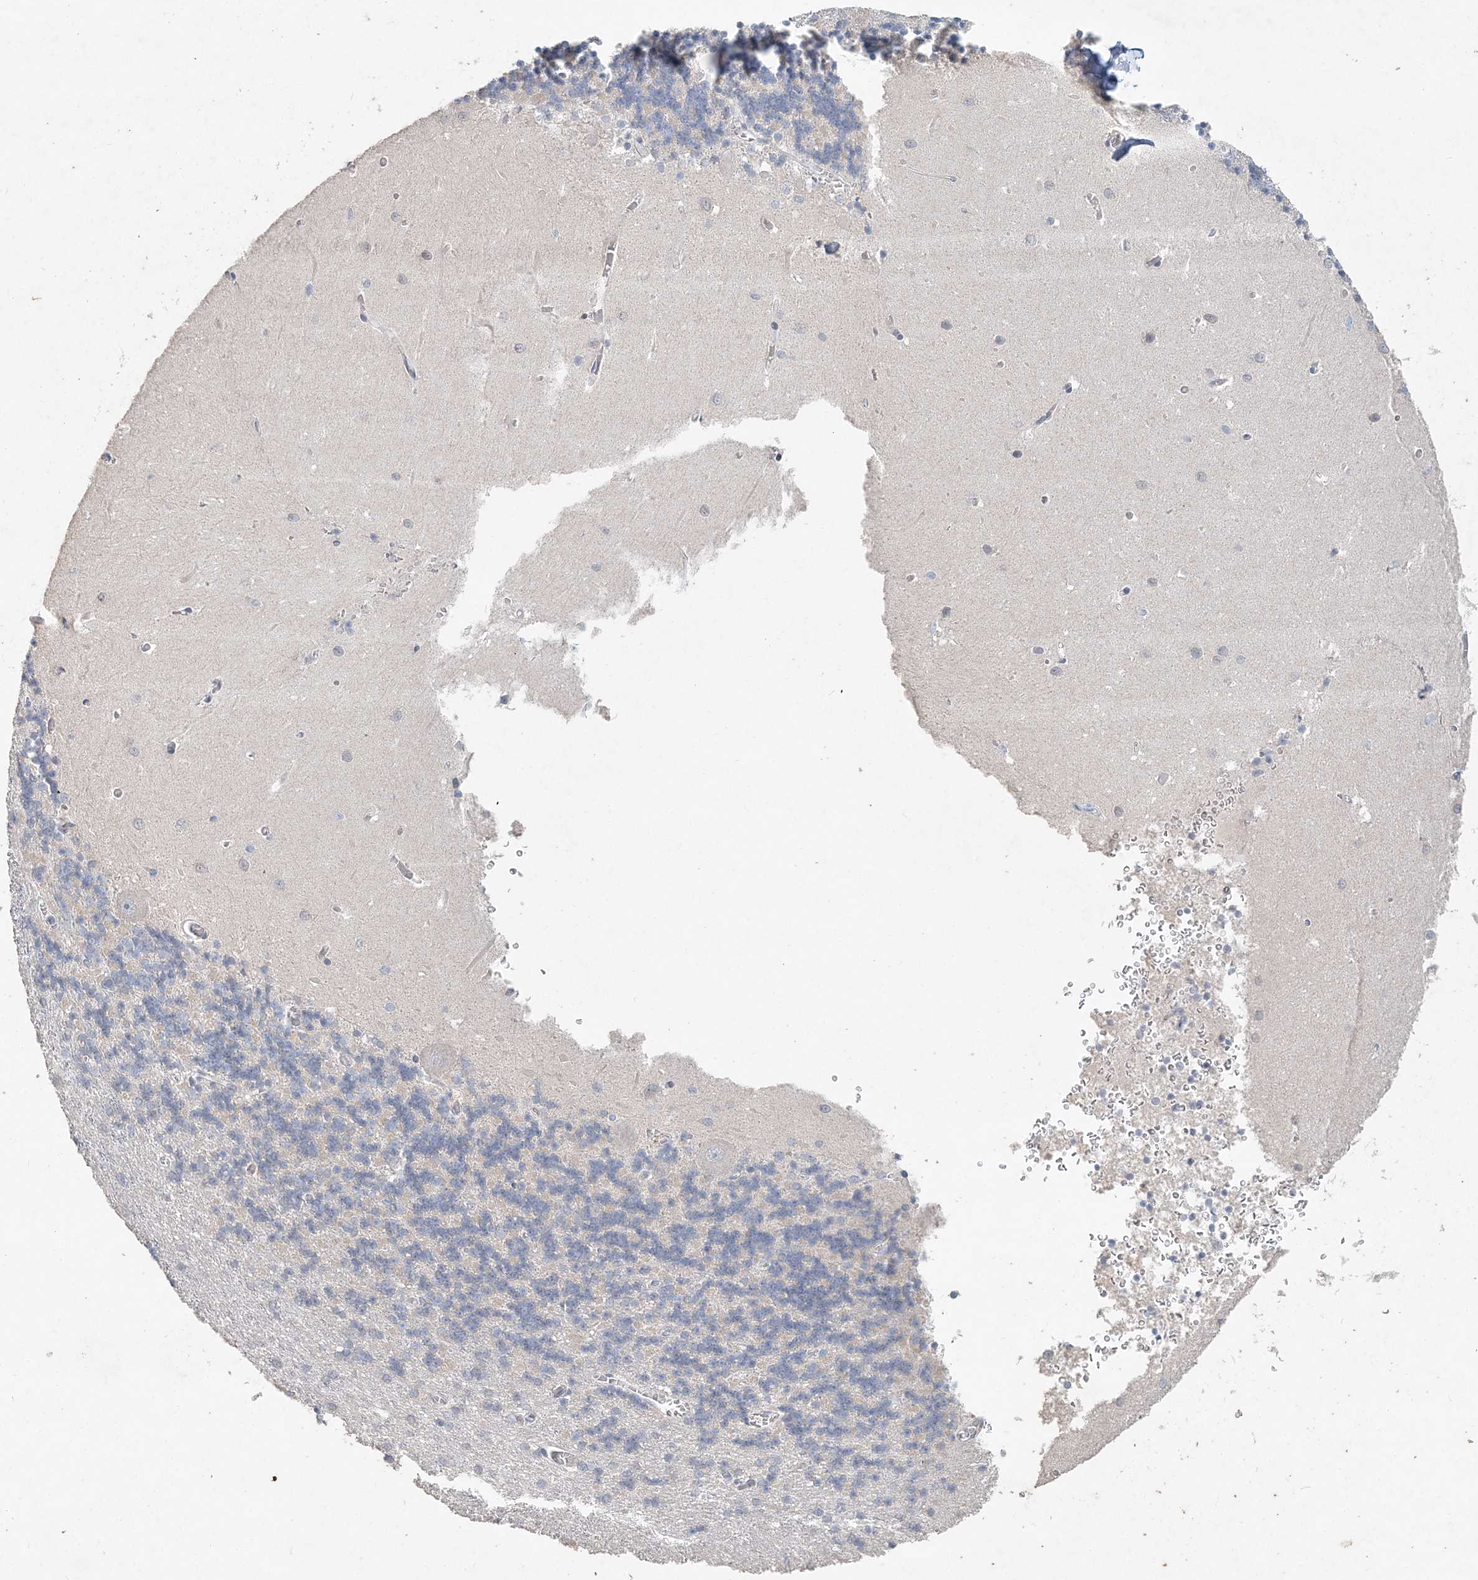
{"staining": {"intensity": "negative", "quantity": "none", "location": "none"}, "tissue": "cerebellum", "cell_type": "Cells in granular layer", "image_type": "normal", "snomed": [{"axis": "morphology", "description": "Normal tissue, NOS"}, {"axis": "topography", "description": "Cerebellum"}], "caption": "Immunohistochemical staining of benign human cerebellum shows no significant expression in cells in granular layer. Brightfield microscopy of immunohistochemistry (IHC) stained with DAB (3,3'-diaminobenzidine) (brown) and hematoxylin (blue), captured at high magnification.", "gene": "DNAH5", "patient": {"sex": "male", "age": 37}}